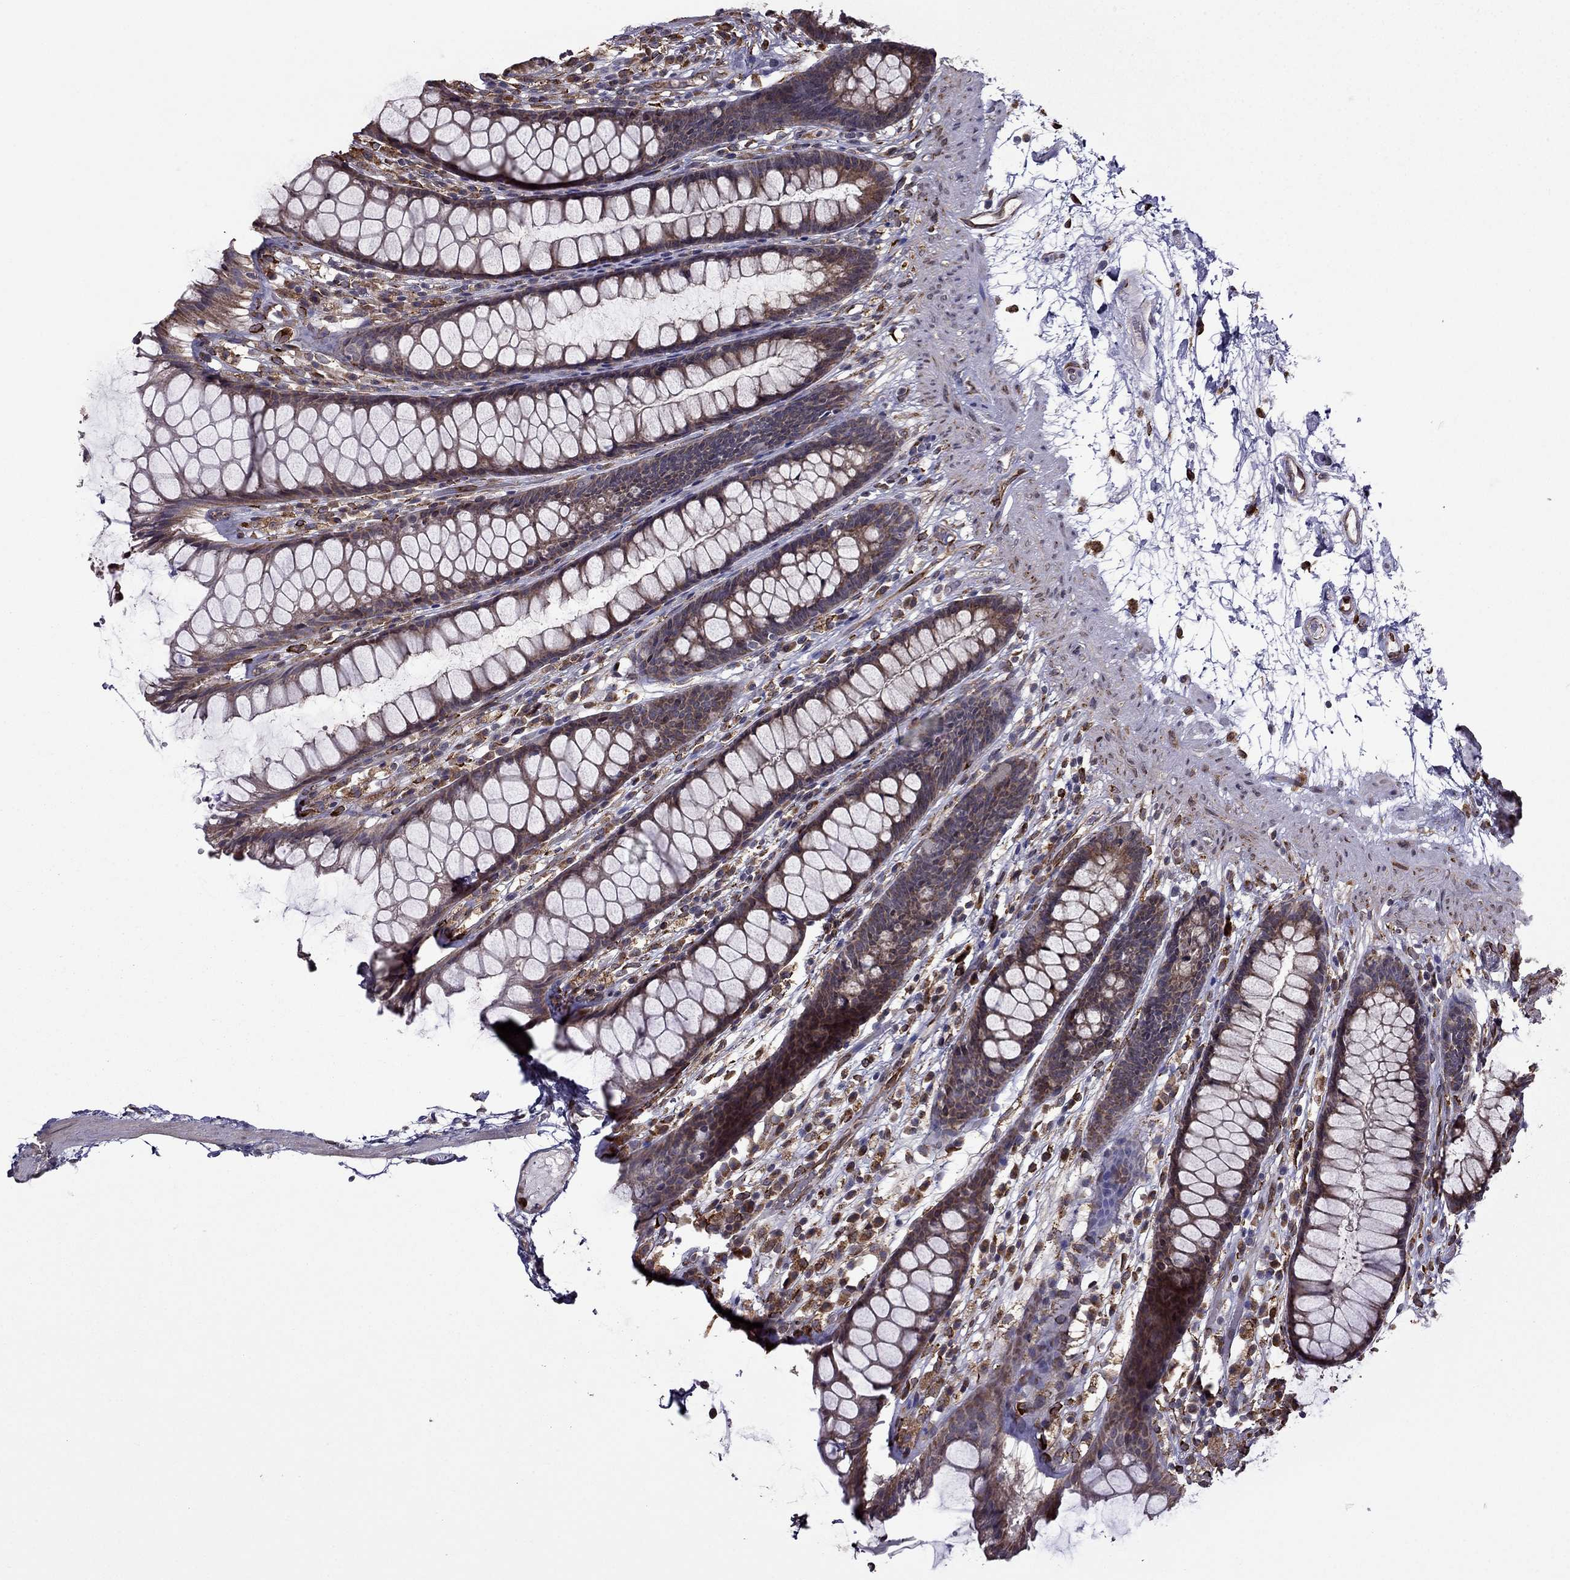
{"staining": {"intensity": "moderate", "quantity": "25%-75%", "location": "cytoplasmic/membranous"}, "tissue": "rectum", "cell_type": "Glandular cells", "image_type": "normal", "snomed": [{"axis": "morphology", "description": "Normal tissue, NOS"}, {"axis": "topography", "description": "Rectum"}], "caption": "Approximately 25%-75% of glandular cells in benign rectum demonstrate moderate cytoplasmic/membranous protein positivity as visualized by brown immunohistochemical staining.", "gene": "IKBIP", "patient": {"sex": "male", "age": 72}}